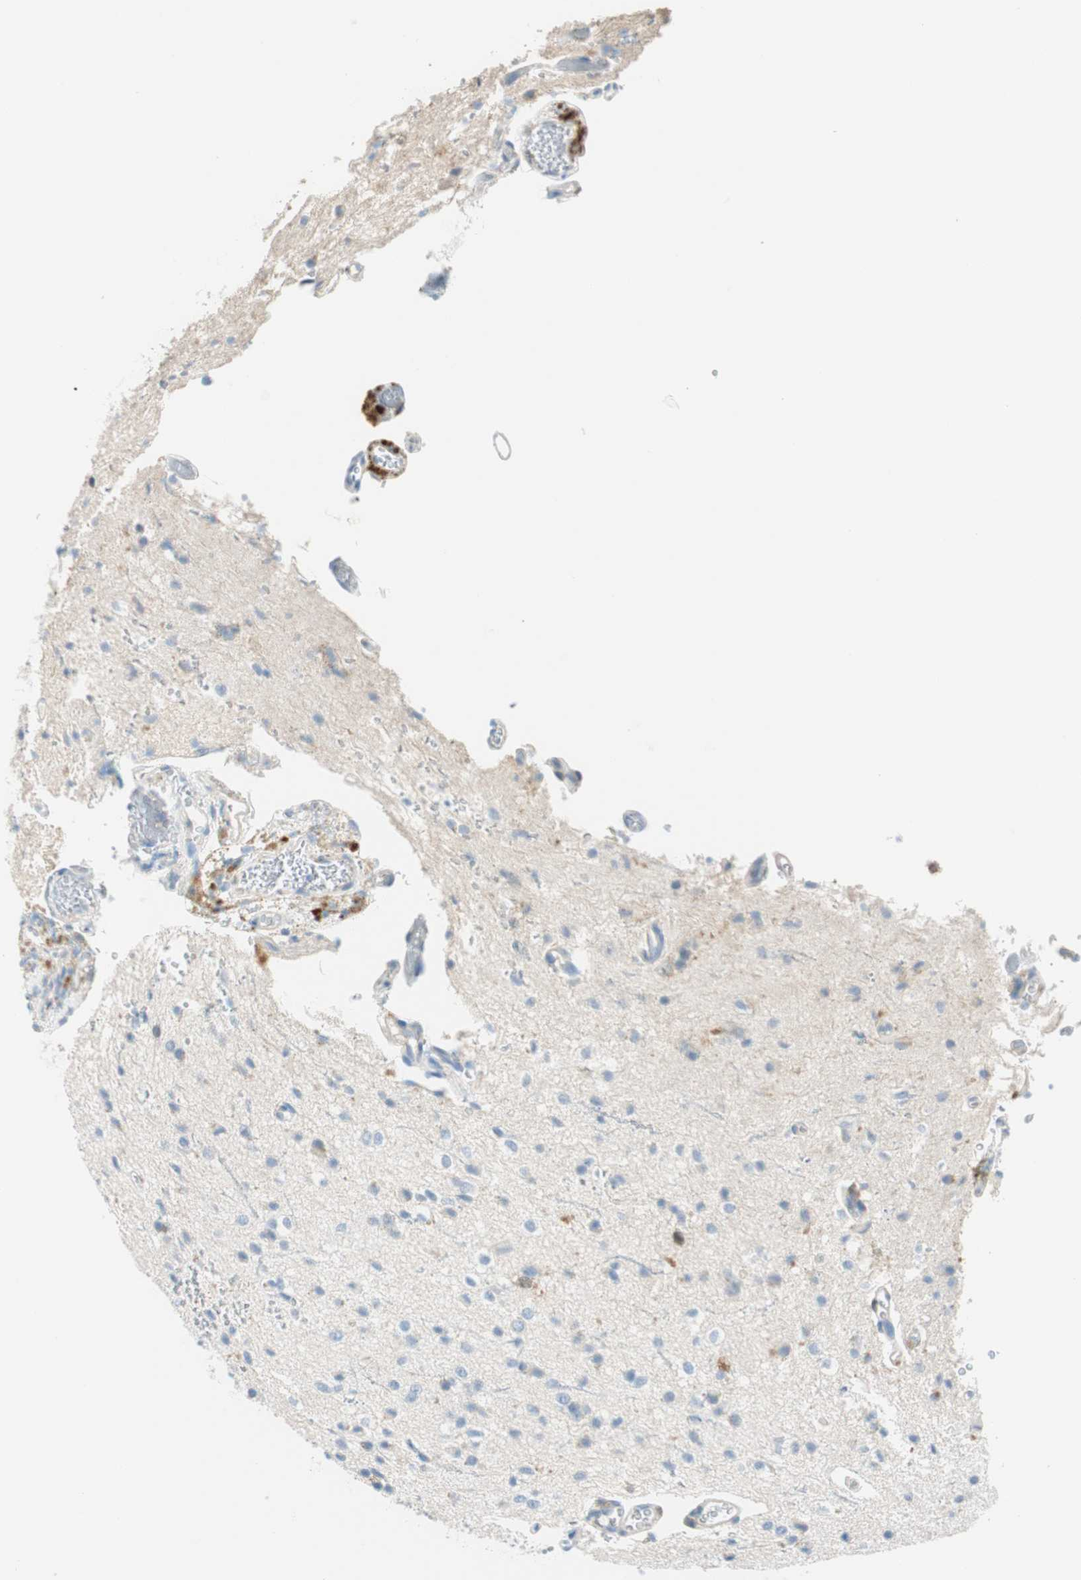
{"staining": {"intensity": "negative", "quantity": "none", "location": "none"}, "tissue": "glioma", "cell_type": "Tumor cells", "image_type": "cancer", "snomed": [{"axis": "morphology", "description": "Glioma, malignant, High grade"}, {"axis": "topography", "description": "Brain"}], "caption": "Tumor cells show no significant protein staining in high-grade glioma (malignant).", "gene": "PTTG1", "patient": {"sex": "male", "age": 47}}